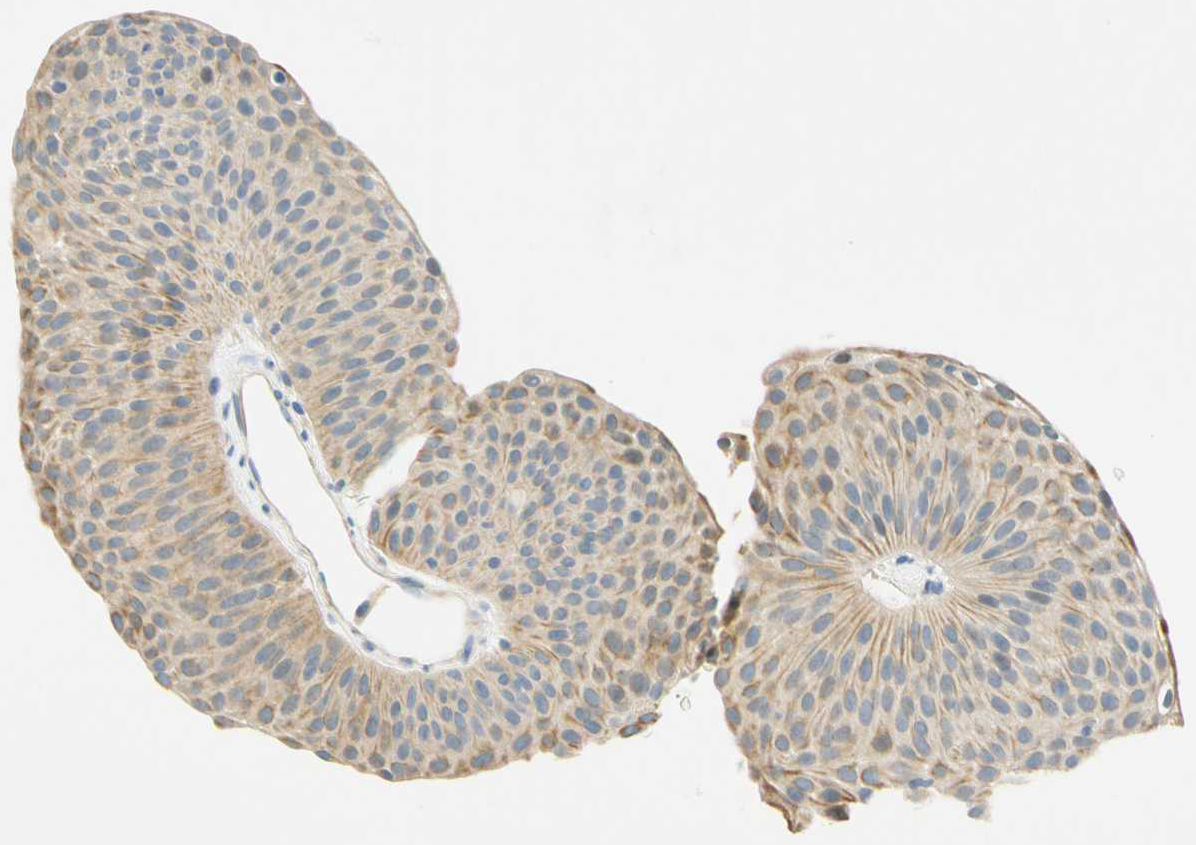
{"staining": {"intensity": "weak", "quantity": ">75%", "location": "cytoplasmic/membranous"}, "tissue": "urothelial cancer", "cell_type": "Tumor cells", "image_type": "cancer", "snomed": [{"axis": "morphology", "description": "Urothelial carcinoma, Low grade"}, {"axis": "topography", "description": "Urinary bladder"}], "caption": "A micrograph of human urothelial carcinoma (low-grade) stained for a protein exhibits weak cytoplasmic/membranous brown staining in tumor cells. (brown staining indicates protein expression, while blue staining denotes nuclei).", "gene": "ENTREP2", "patient": {"sex": "female", "age": 60}}